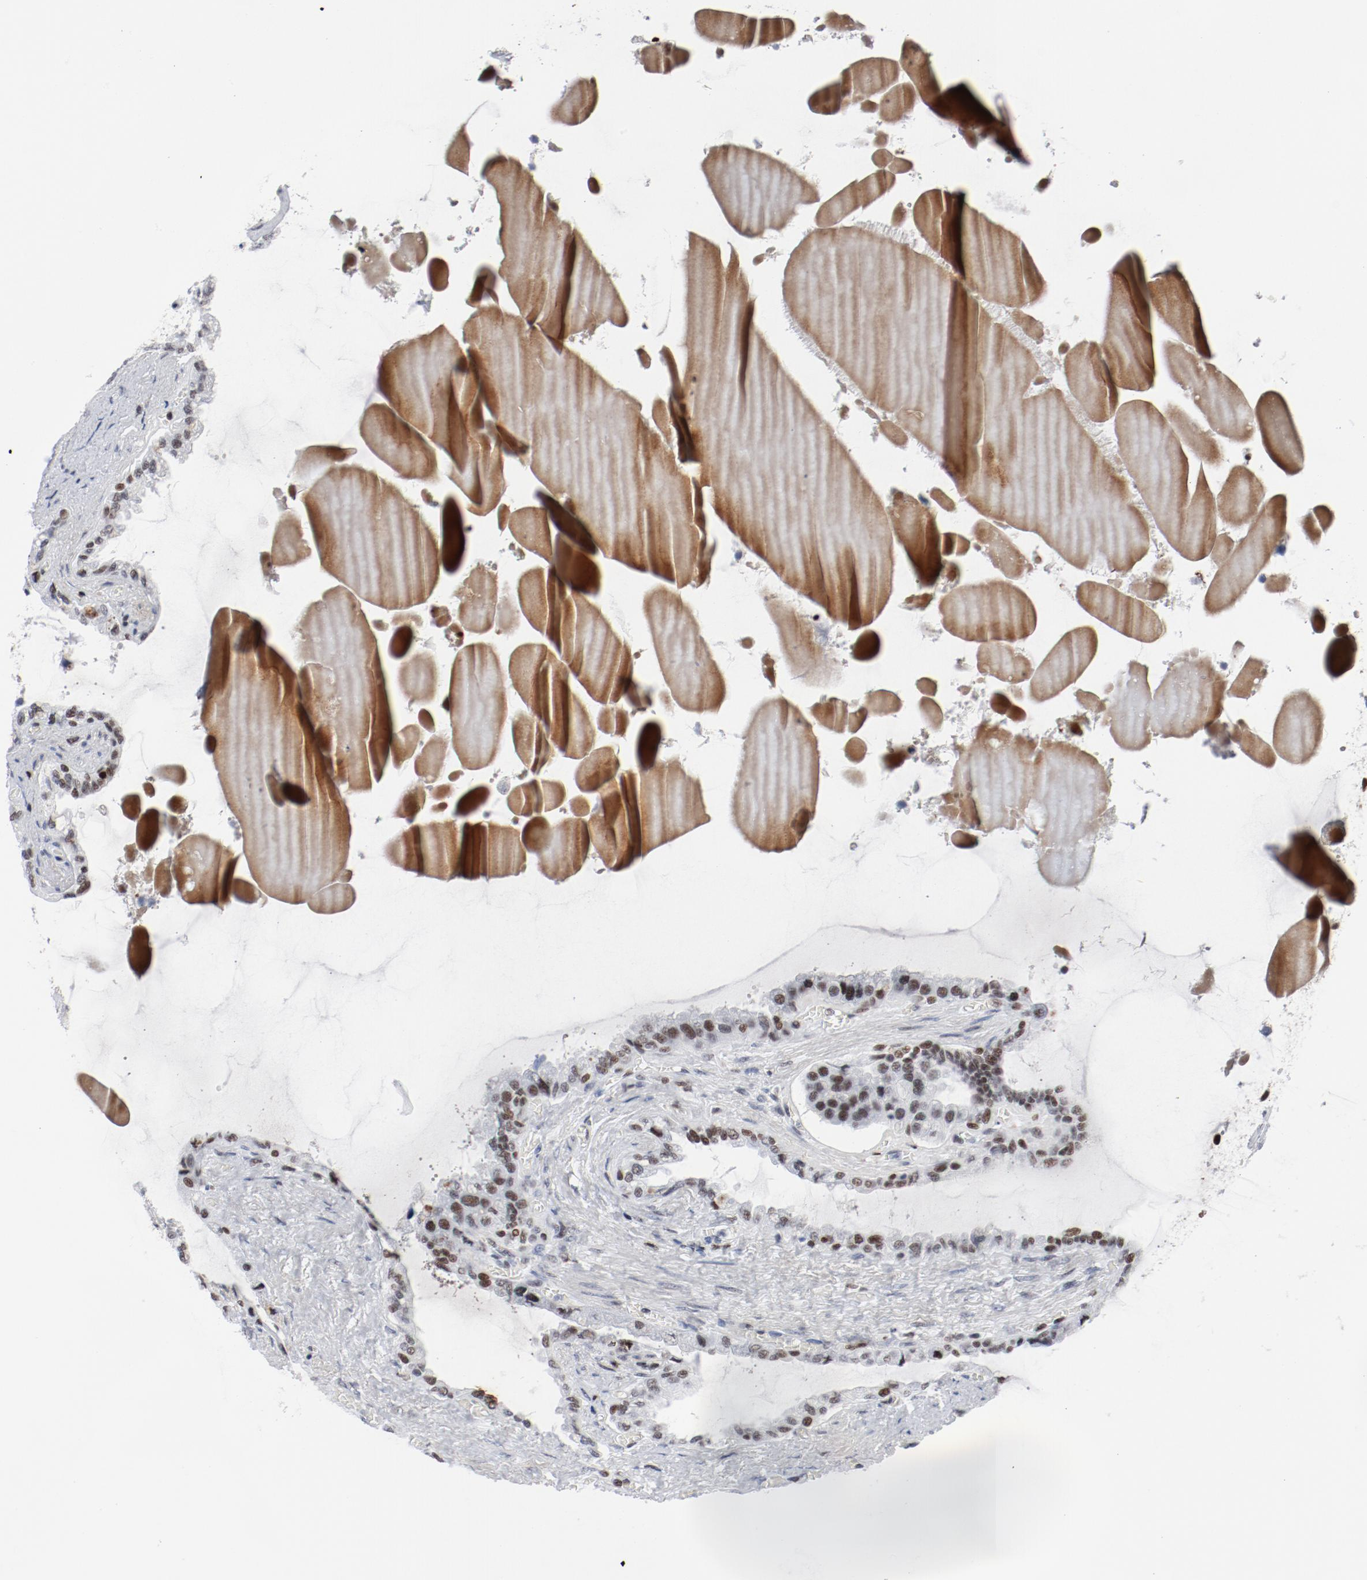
{"staining": {"intensity": "strong", "quantity": "25%-75%", "location": "nuclear"}, "tissue": "seminal vesicle", "cell_type": "Glandular cells", "image_type": "normal", "snomed": [{"axis": "morphology", "description": "Normal tissue, NOS"}, {"axis": "morphology", "description": "Inflammation, NOS"}, {"axis": "topography", "description": "Urinary bladder"}, {"axis": "topography", "description": "Prostate"}, {"axis": "topography", "description": "Seminal veicle"}], "caption": "This is a histology image of immunohistochemistry staining of benign seminal vesicle, which shows strong expression in the nuclear of glandular cells.", "gene": "POLD1", "patient": {"sex": "male", "age": 82}}